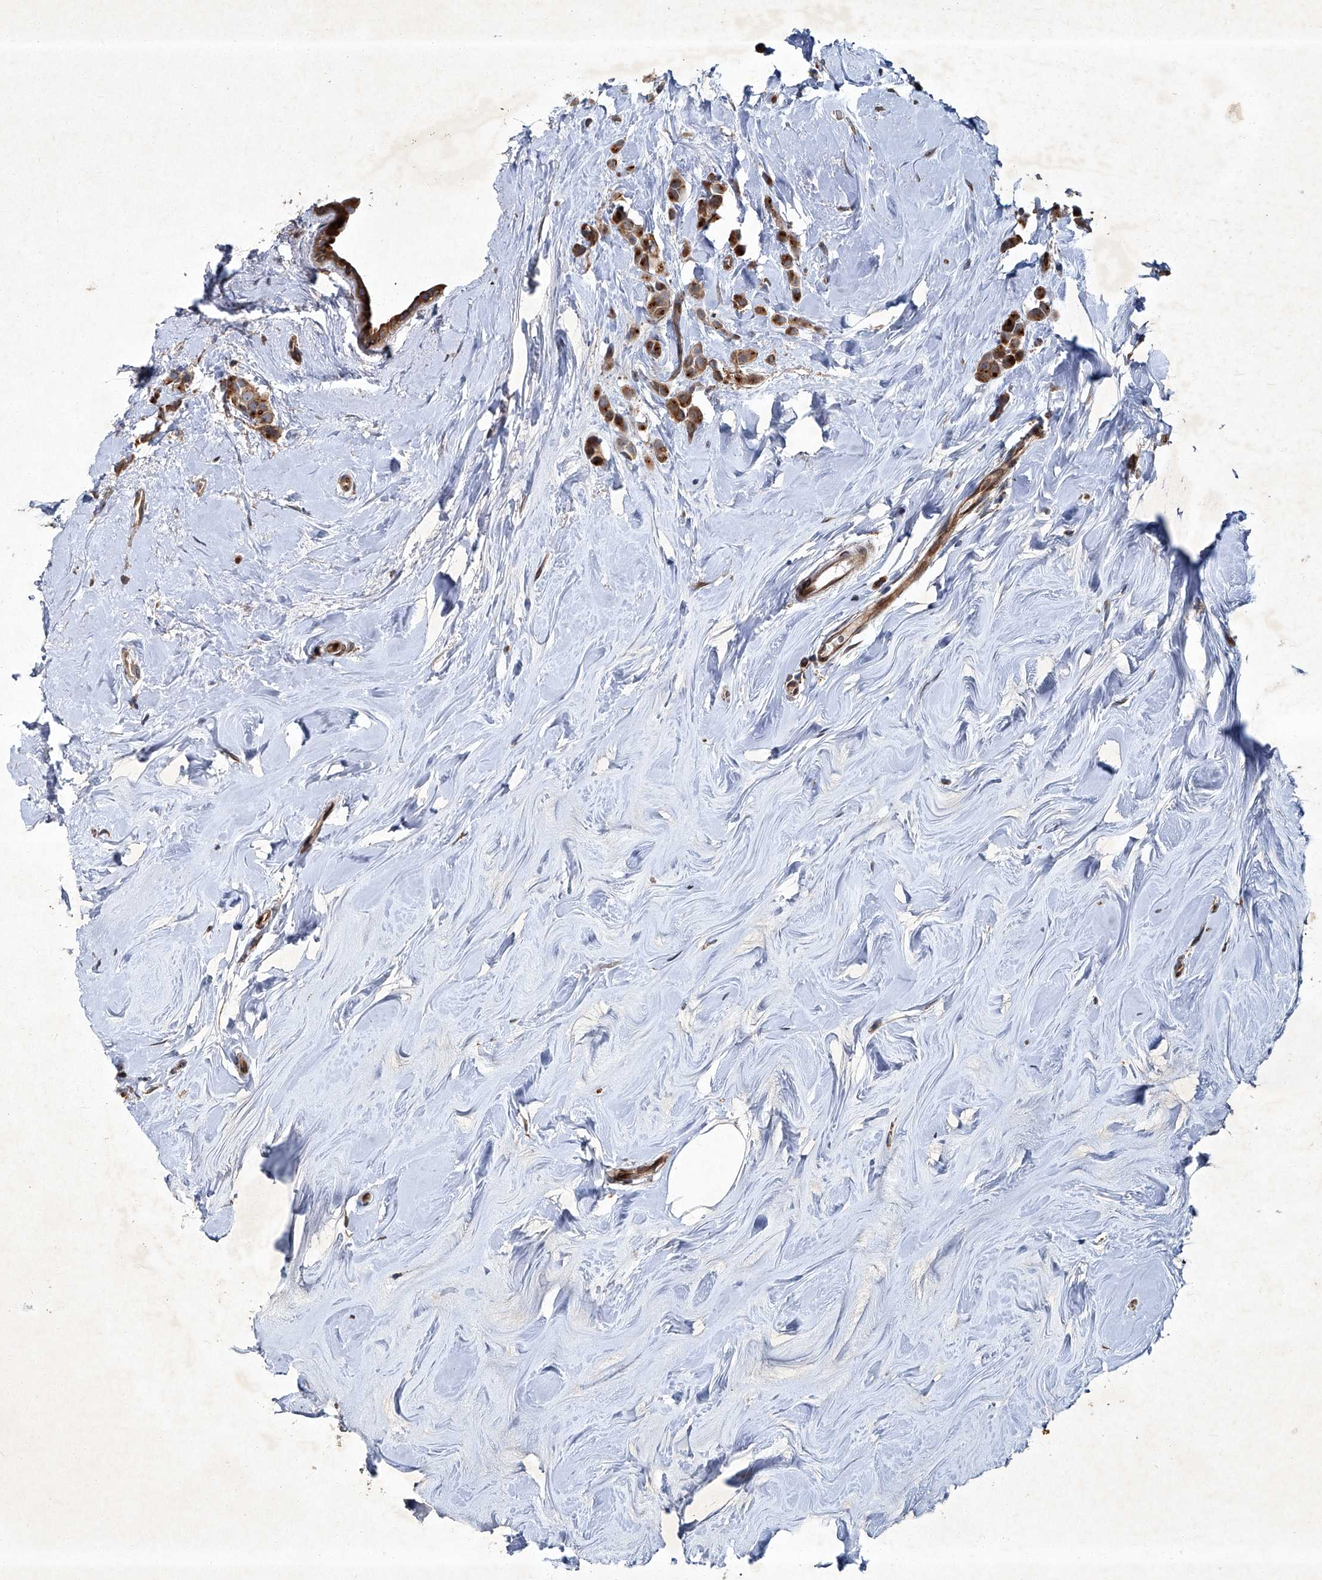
{"staining": {"intensity": "strong", "quantity": ">75%", "location": "cytoplasmic/membranous"}, "tissue": "breast cancer", "cell_type": "Tumor cells", "image_type": "cancer", "snomed": [{"axis": "morphology", "description": "Lobular carcinoma"}, {"axis": "topography", "description": "Breast"}], "caption": "Immunohistochemical staining of breast cancer (lobular carcinoma) shows high levels of strong cytoplasmic/membranous positivity in about >75% of tumor cells.", "gene": "GPR132", "patient": {"sex": "female", "age": 47}}